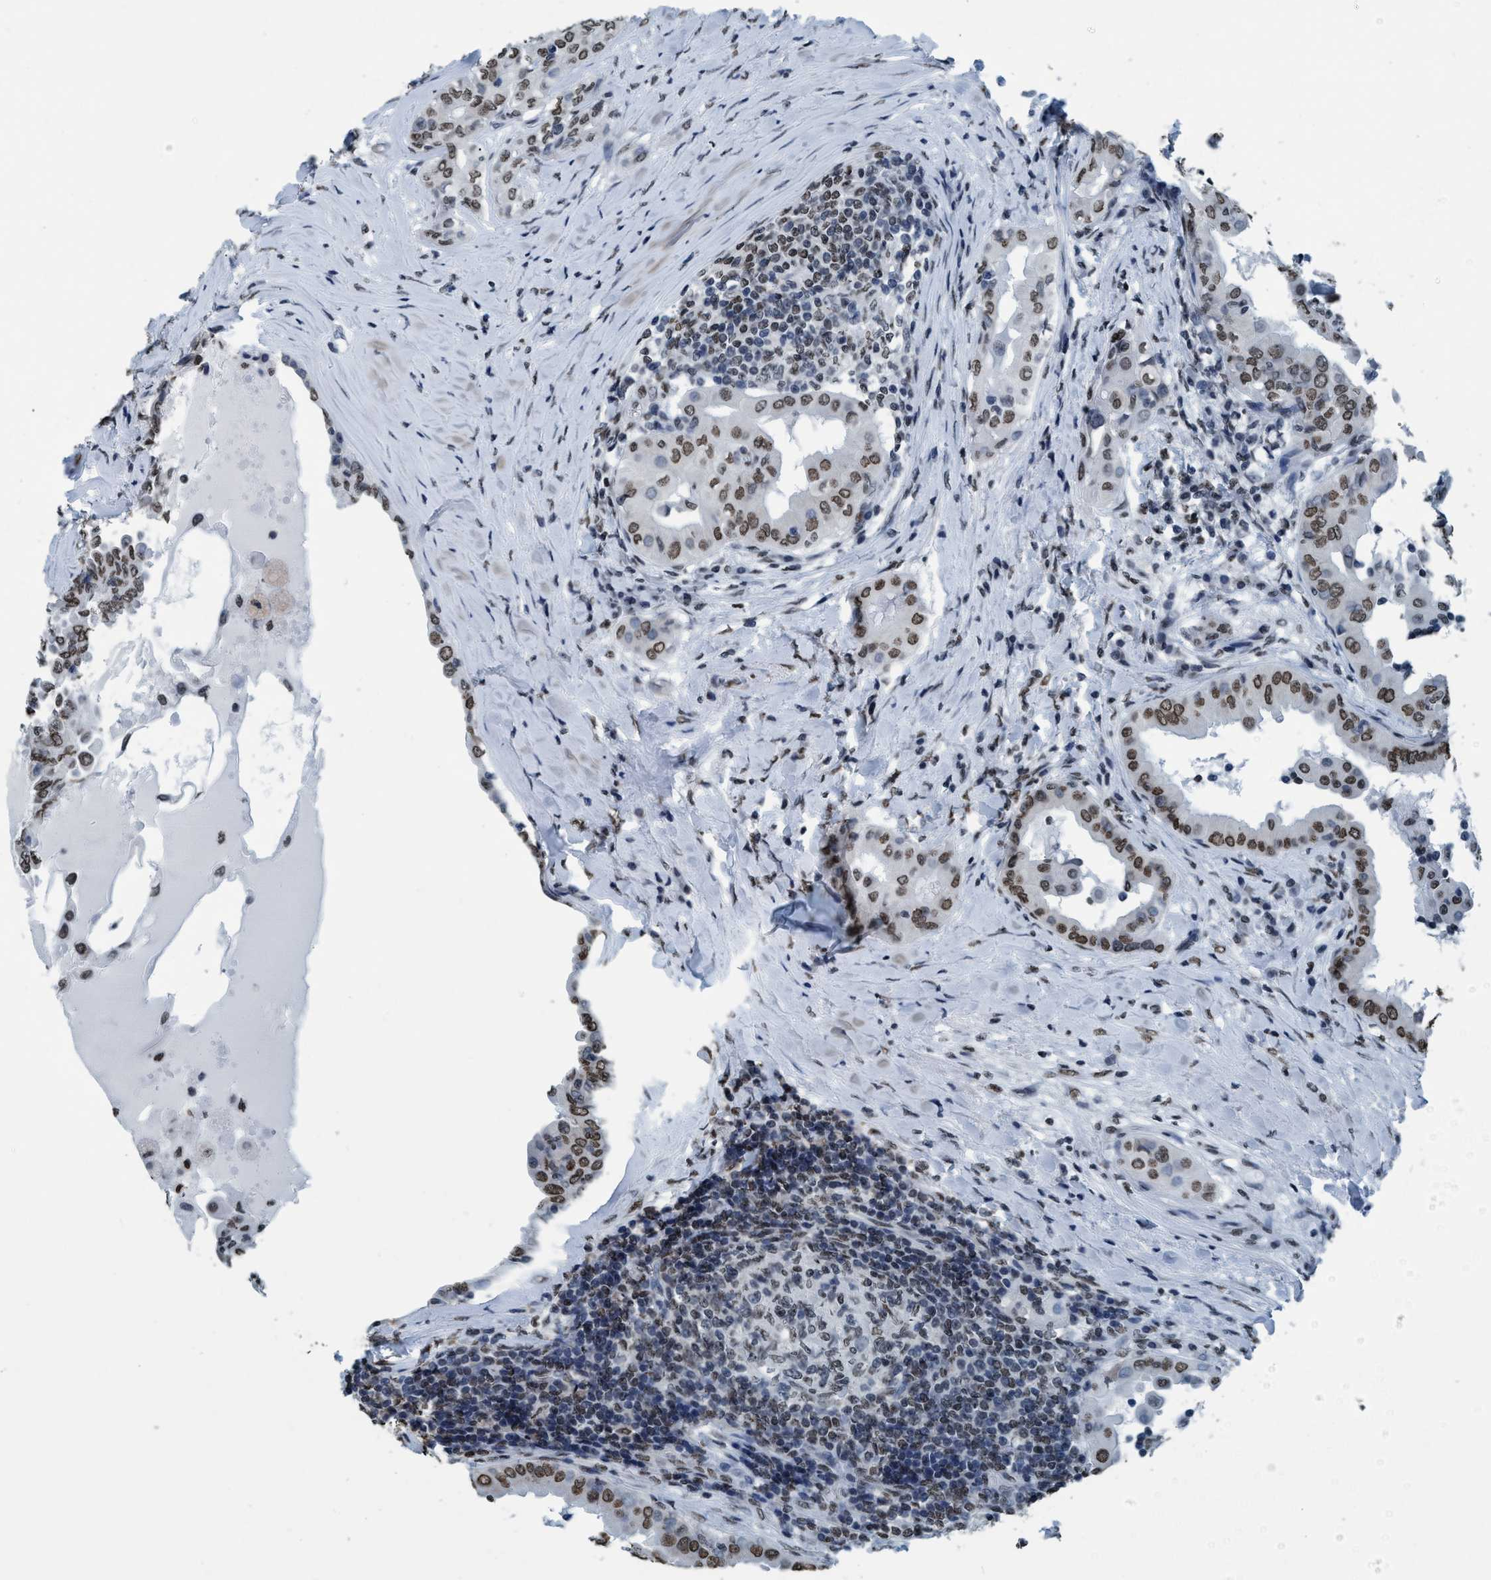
{"staining": {"intensity": "moderate", "quantity": ">75%", "location": "nuclear"}, "tissue": "thyroid cancer", "cell_type": "Tumor cells", "image_type": "cancer", "snomed": [{"axis": "morphology", "description": "Papillary adenocarcinoma, NOS"}, {"axis": "topography", "description": "Thyroid gland"}], "caption": "An IHC micrograph of tumor tissue is shown. Protein staining in brown highlights moderate nuclear positivity in thyroid papillary adenocarcinoma within tumor cells.", "gene": "CCNE2", "patient": {"sex": "male", "age": 33}}